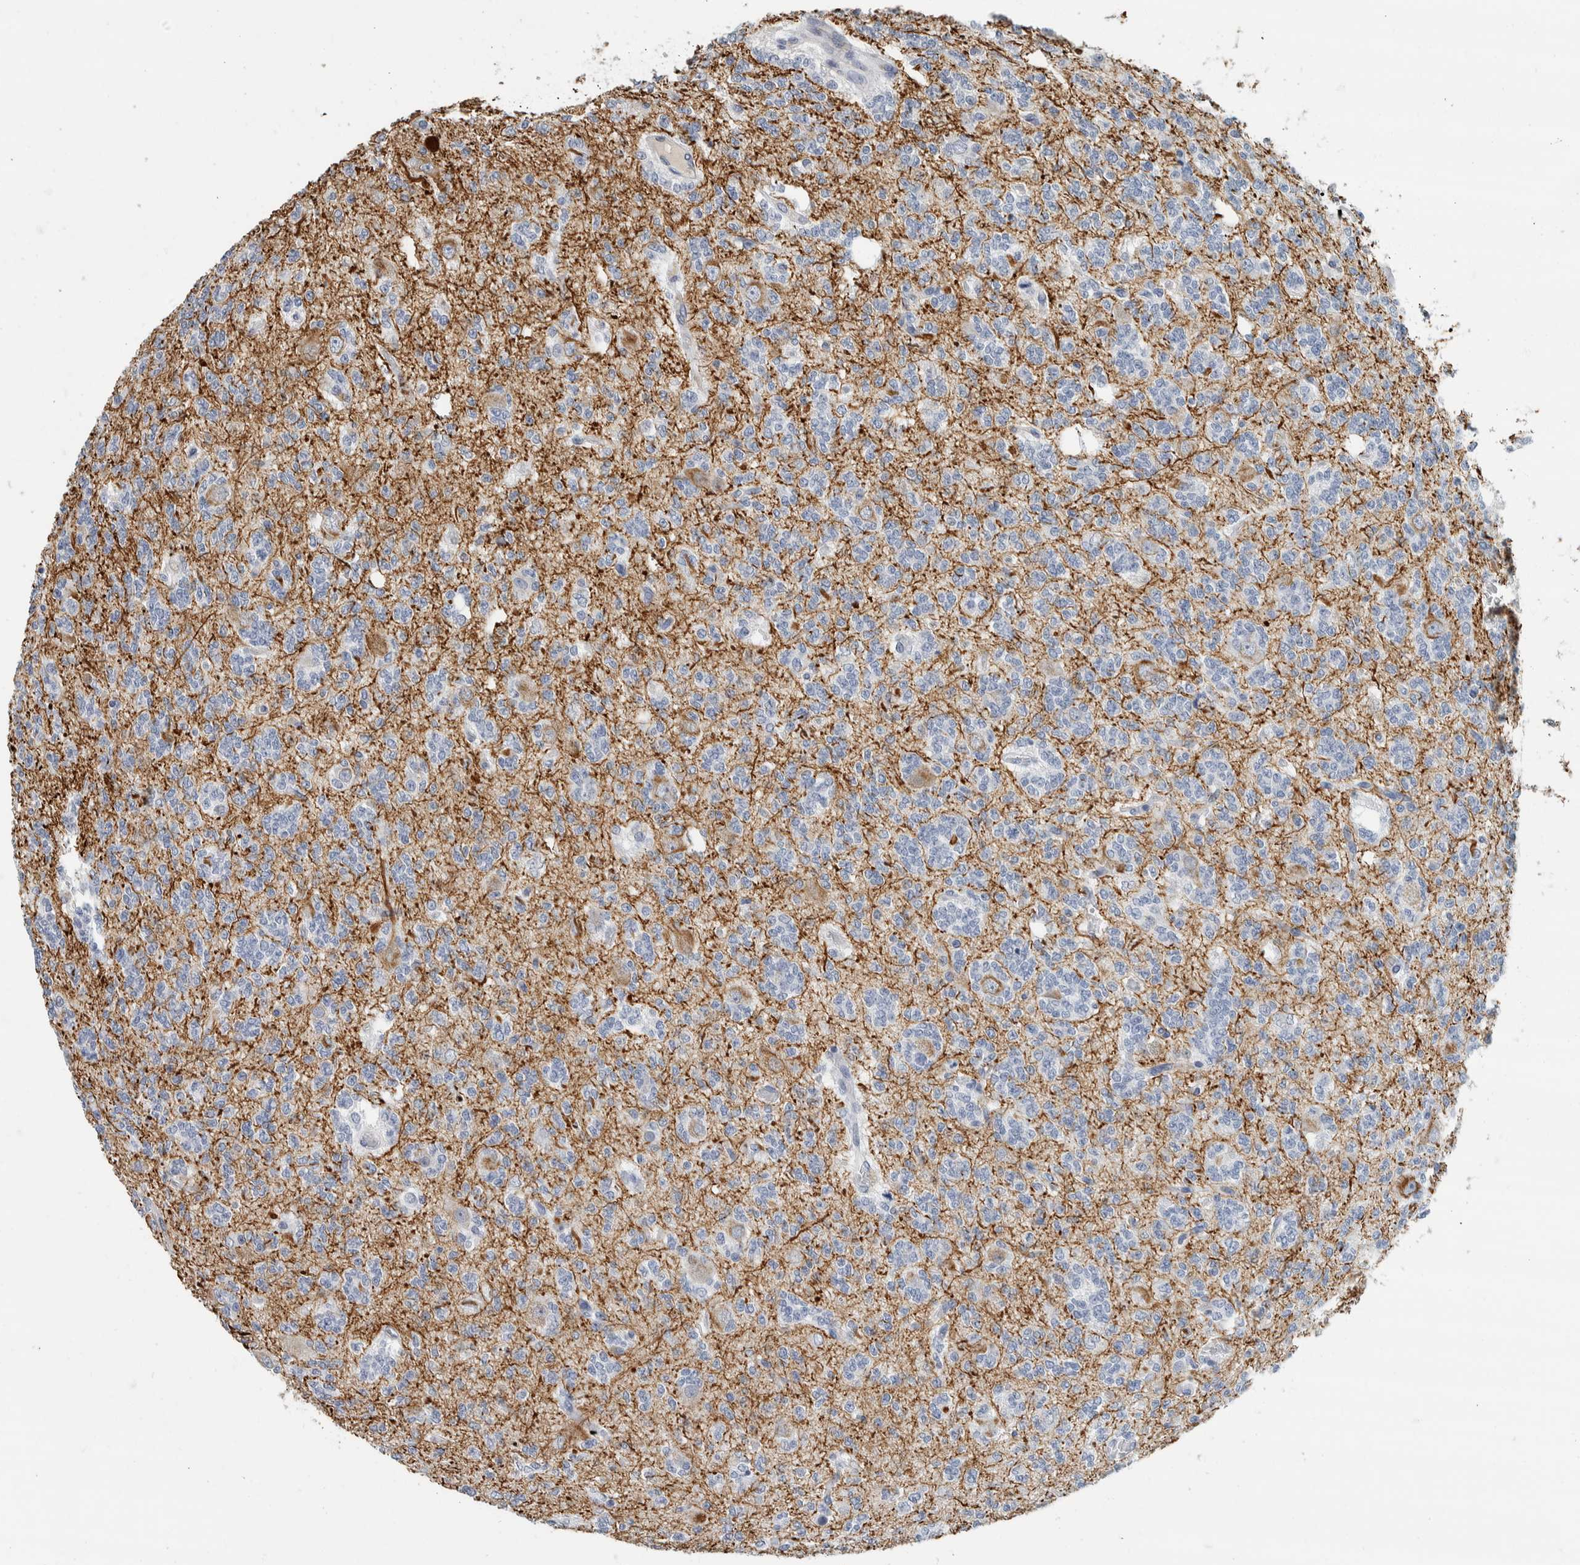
{"staining": {"intensity": "negative", "quantity": "none", "location": "none"}, "tissue": "glioma", "cell_type": "Tumor cells", "image_type": "cancer", "snomed": [{"axis": "morphology", "description": "Glioma, malignant, Low grade"}, {"axis": "topography", "description": "Brain"}], "caption": "A high-resolution image shows immunohistochemistry staining of glioma, which displays no significant staining in tumor cells.", "gene": "NEFM", "patient": {"sex": "male", "age": 38}}